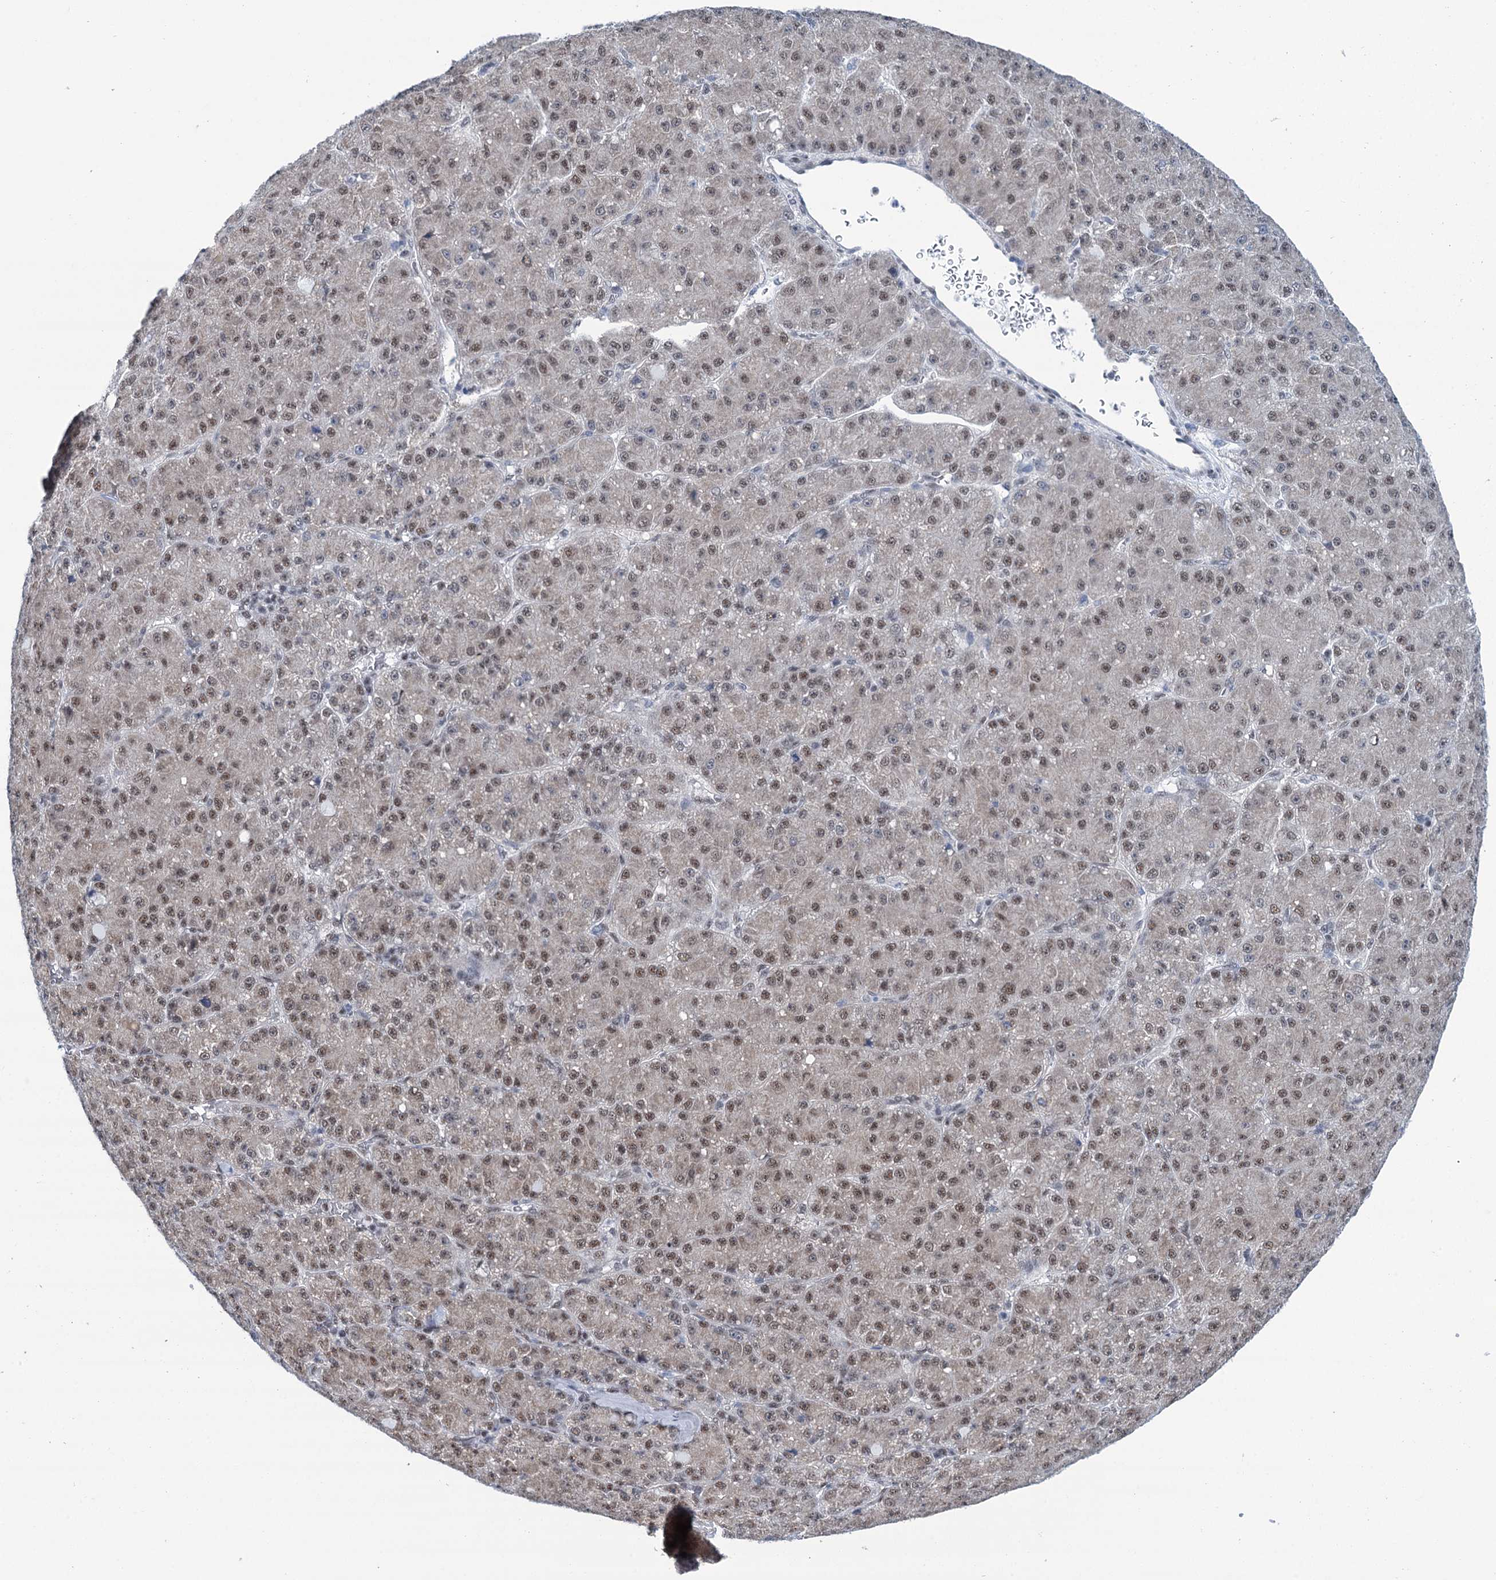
{"staining": {"intensity": "moderate", "quantity": ">75%", "location": "nuclear"}, "tissue": "liver cancer", "cell_type": "Tumor cells", "image_type": "cancer", "snomed": [{"axis": "morphology", "description": "Carcinoma, Hepatocellular, NOS"}, {"axis": "topography", "description": "Liver"}], "caption": "Immunohistochemical staining of human liver cancer demonstrates medium levels of moderate nuclear protein expression in about >75% of tumor cells.", "gene": "SREK1", "patient": {"sex": "male", "age": 67}}